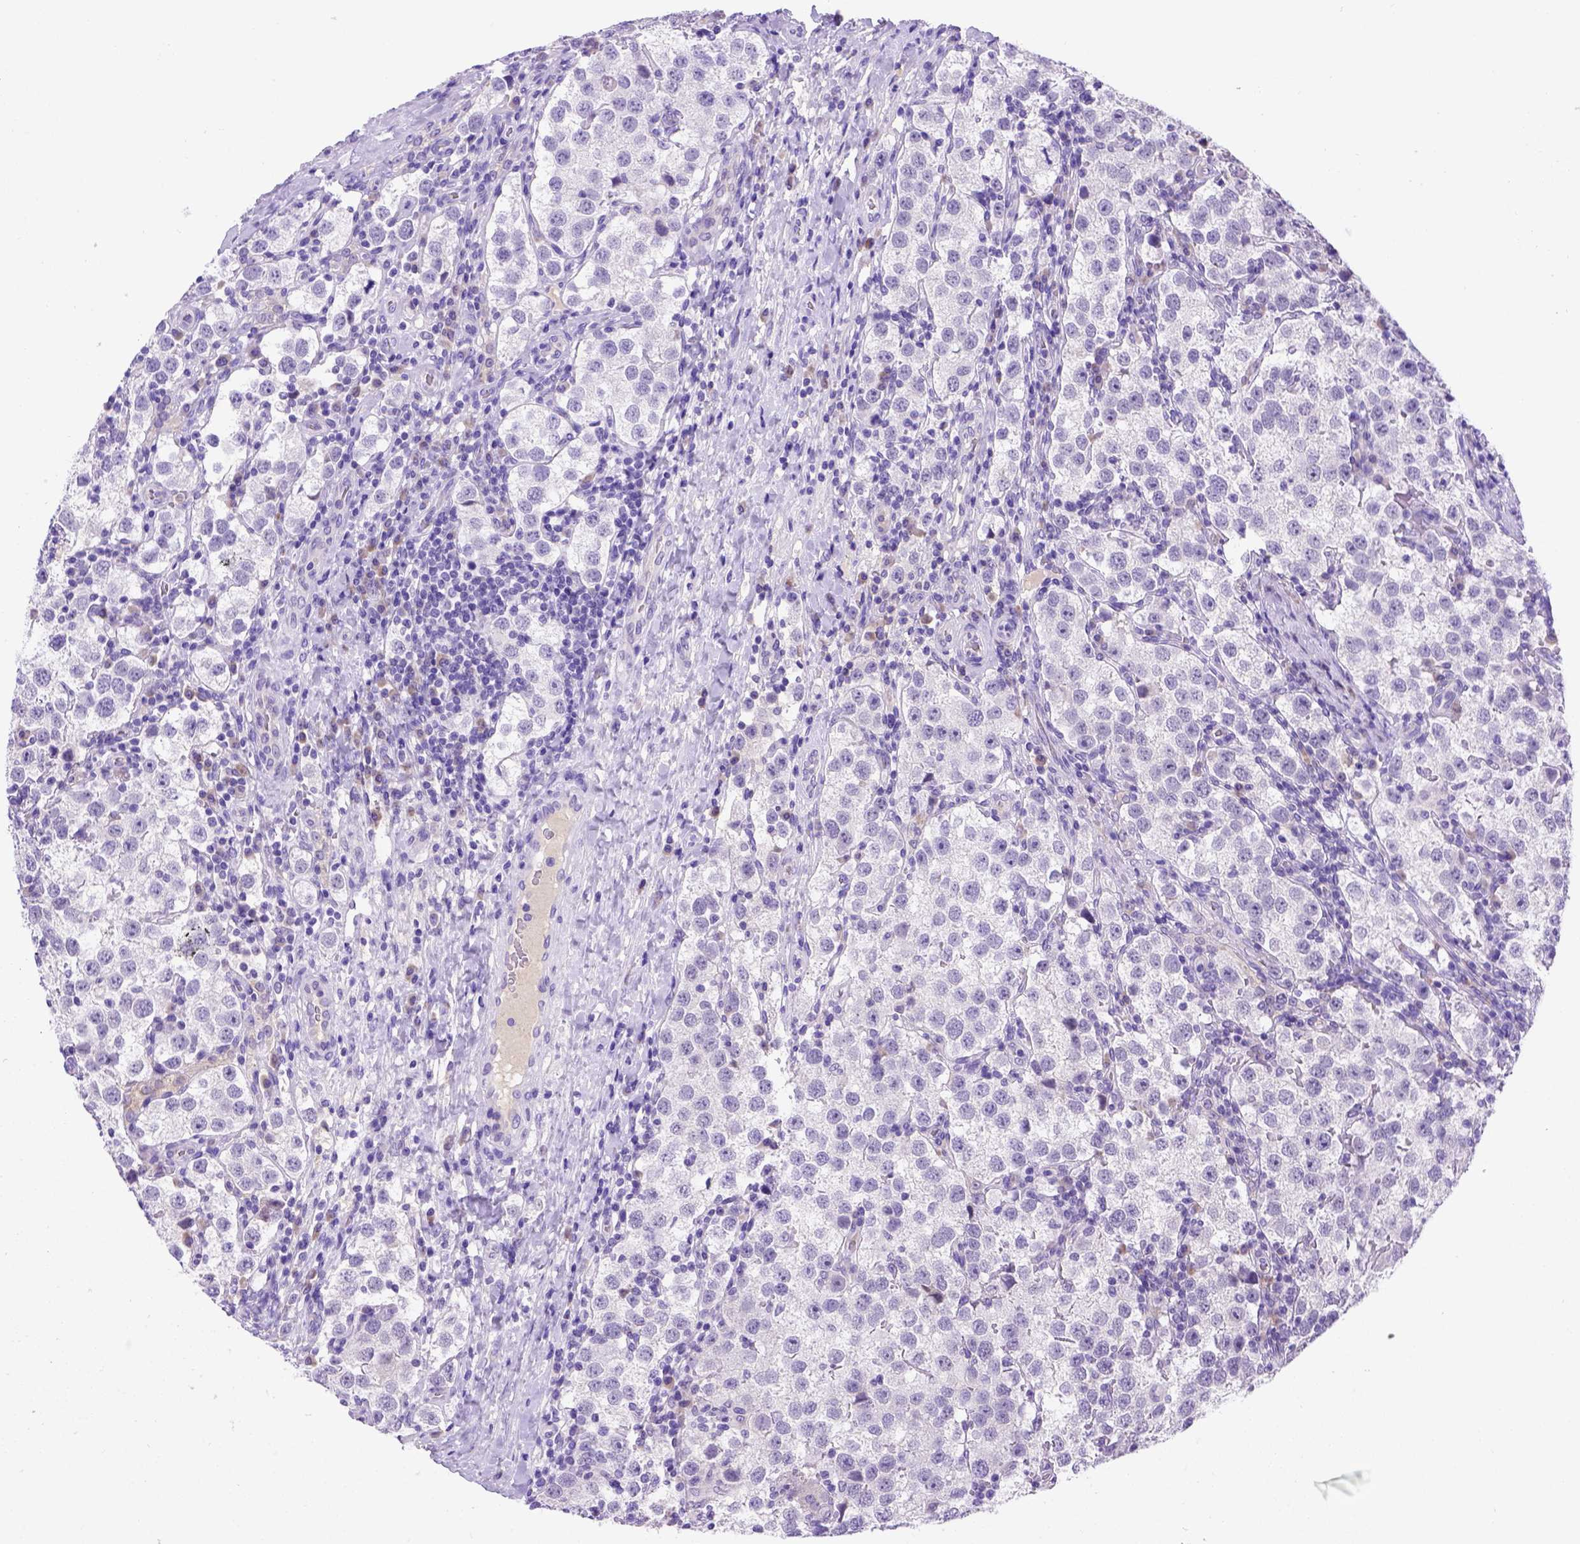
{"staining": {"intensity": "negative", "quantity": "none", "location": "none"}, "tissue": "testis cancer", "cell_type": "Tumor cells", "image_type": "cancer", "snomed": [{"axis": "morphology", "description": "Seminoma, NOS"}, {"axis": "topography", "description": "Testis"}], "caption": "Tumor cells are negative for protein expression in human testis seminoma.", "gene": "FAM81B", "patient": {"sex": "male", "age": 37}}